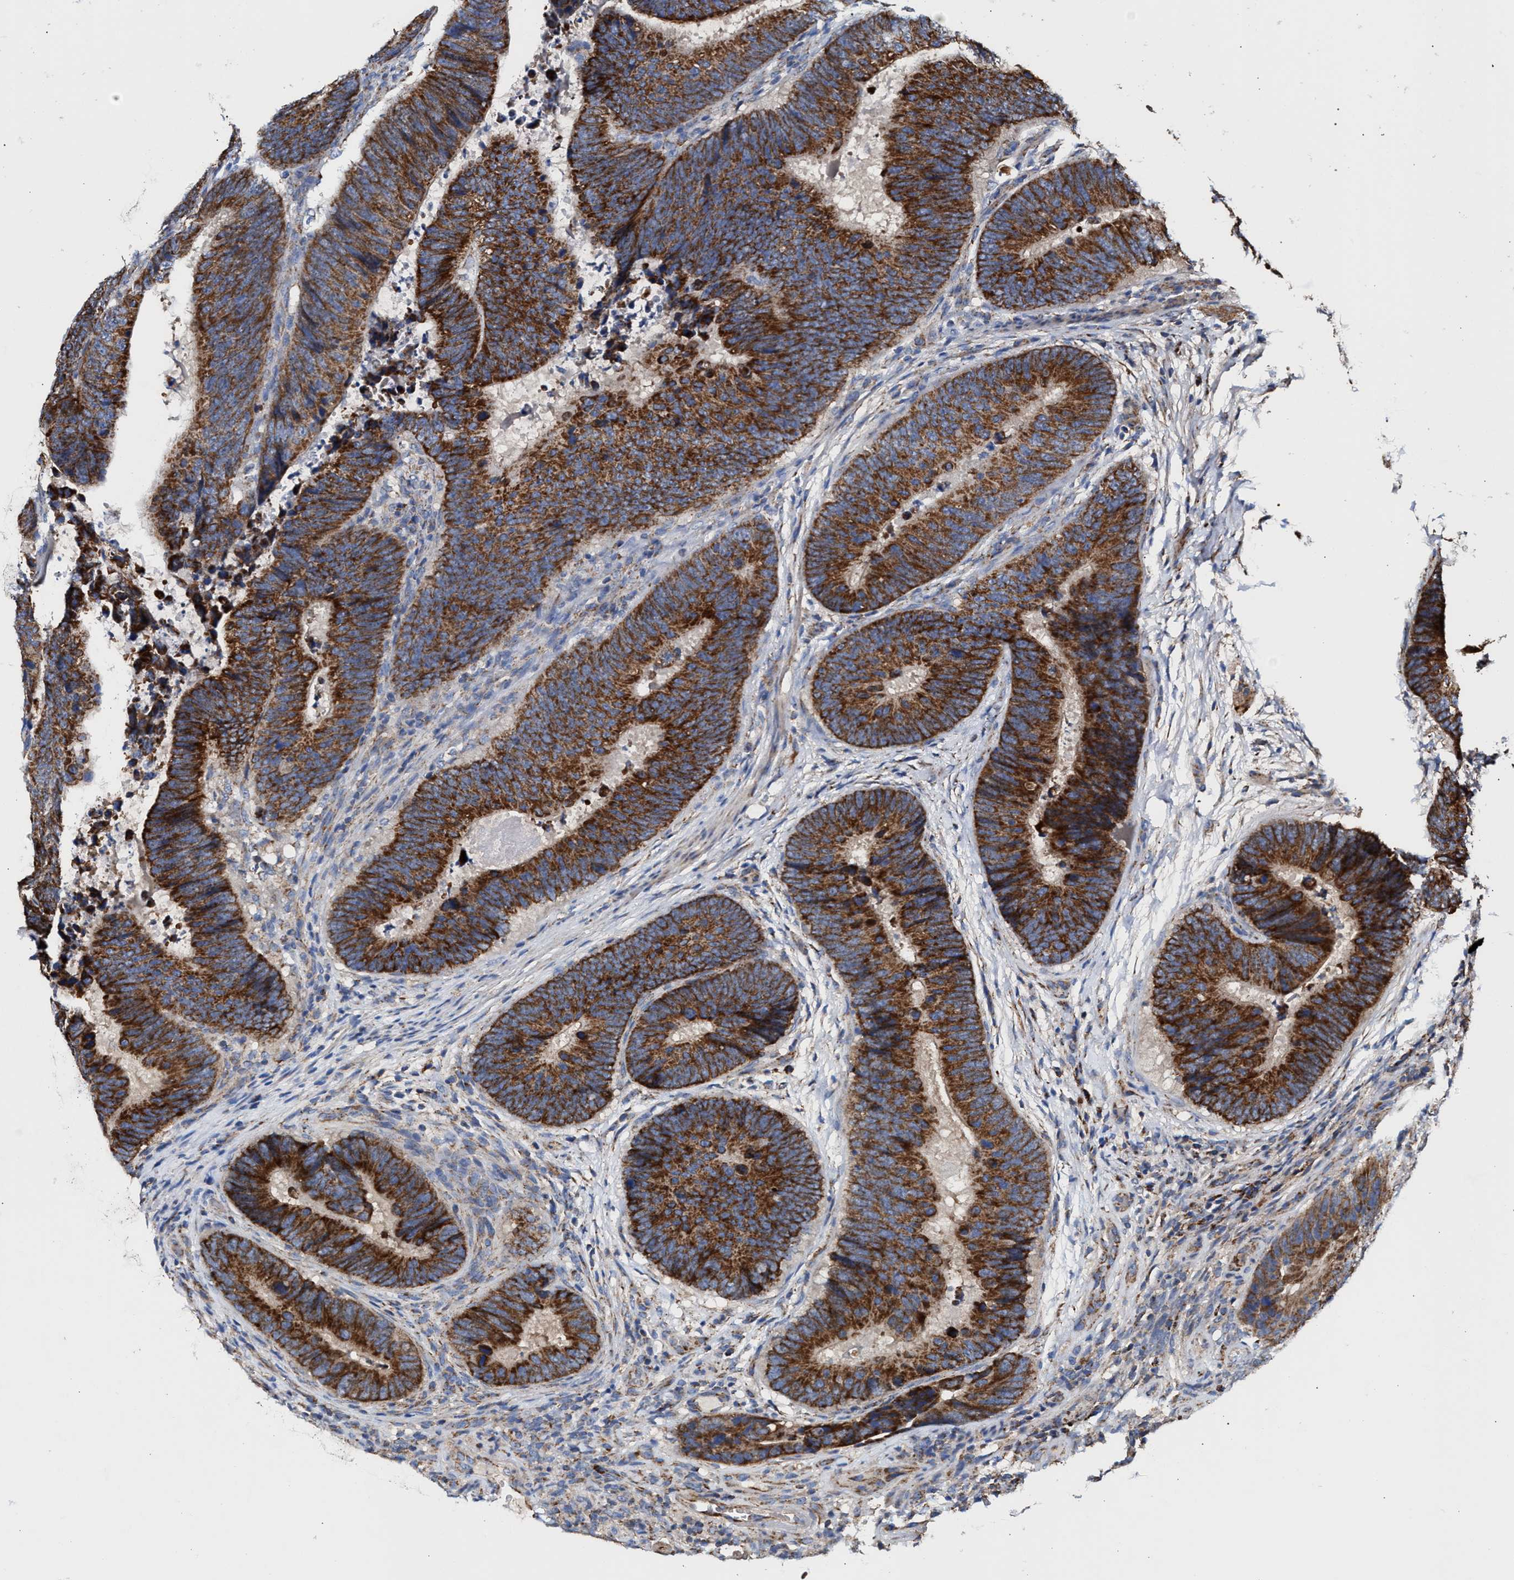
{"staining": {"intensity": "strong", "quantity": ">75%", "location": "cytoplasmic/membranous"}, "tissue": "colorectal cancer", "cell_type": "Tumor cells", "image_type": "cancer", "snomed": [{"axis": "morphology", "description": "Adenocarcinoma, NOS"}, {"axis": "topography", "description": "Colon"}], "caption": "The image shows immunohistochemical staining of colorectal cancer. There is strong cytoplasmic/membranous expression is appreciated in about >75% of tumor cells.", "gene": "MECR", "patient": {"sex": "male", "age": 56}}